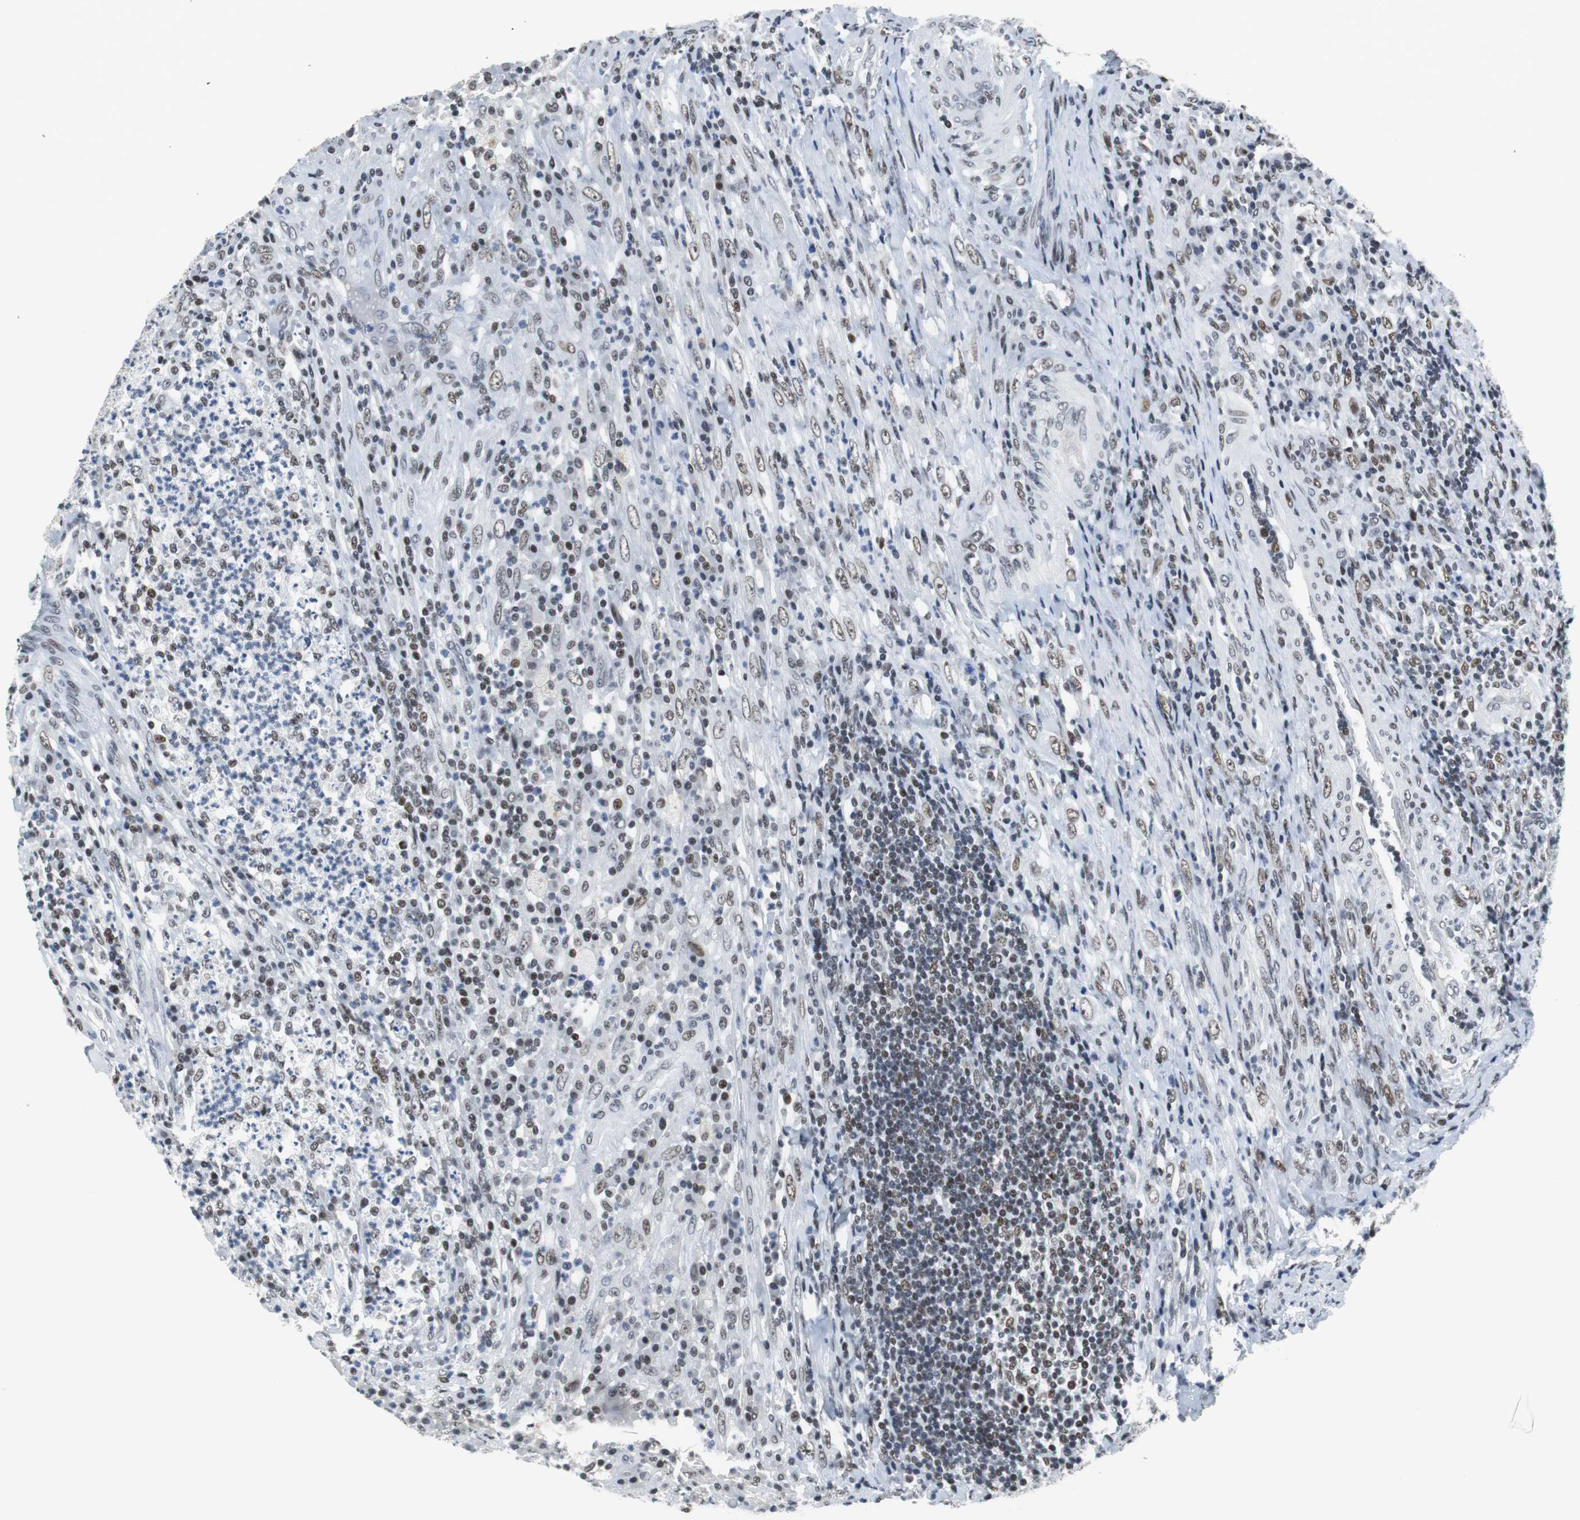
{"staining": {"intensity": "weak", "quantity": "<25%", "location": "nuclear"}, "tissue": "testis cancer", "cell_type": "Tumor cells", "image_type": "cancer", "snomed": [{"axis": "morphology", "description": "Necrosis, NOS"}, {"axis": "morphology", "description": "Carcinoma, Embryonal, NOS"}, {"axis": "topography", "description": "Testis"}], "caption": "Immunohistochemistry image of neoplastic tissue: human testis embryonal carcinoma stained with DAB (3,3'-diaminobenzidine) exhibits no significant protein expression in tumor cells. (DAB immunohistochemistry (IHC) visualized using brightfield microscopy, high magnification).", "gene": "HDAC3", "patient": {"sex": "male", "age": 19}}